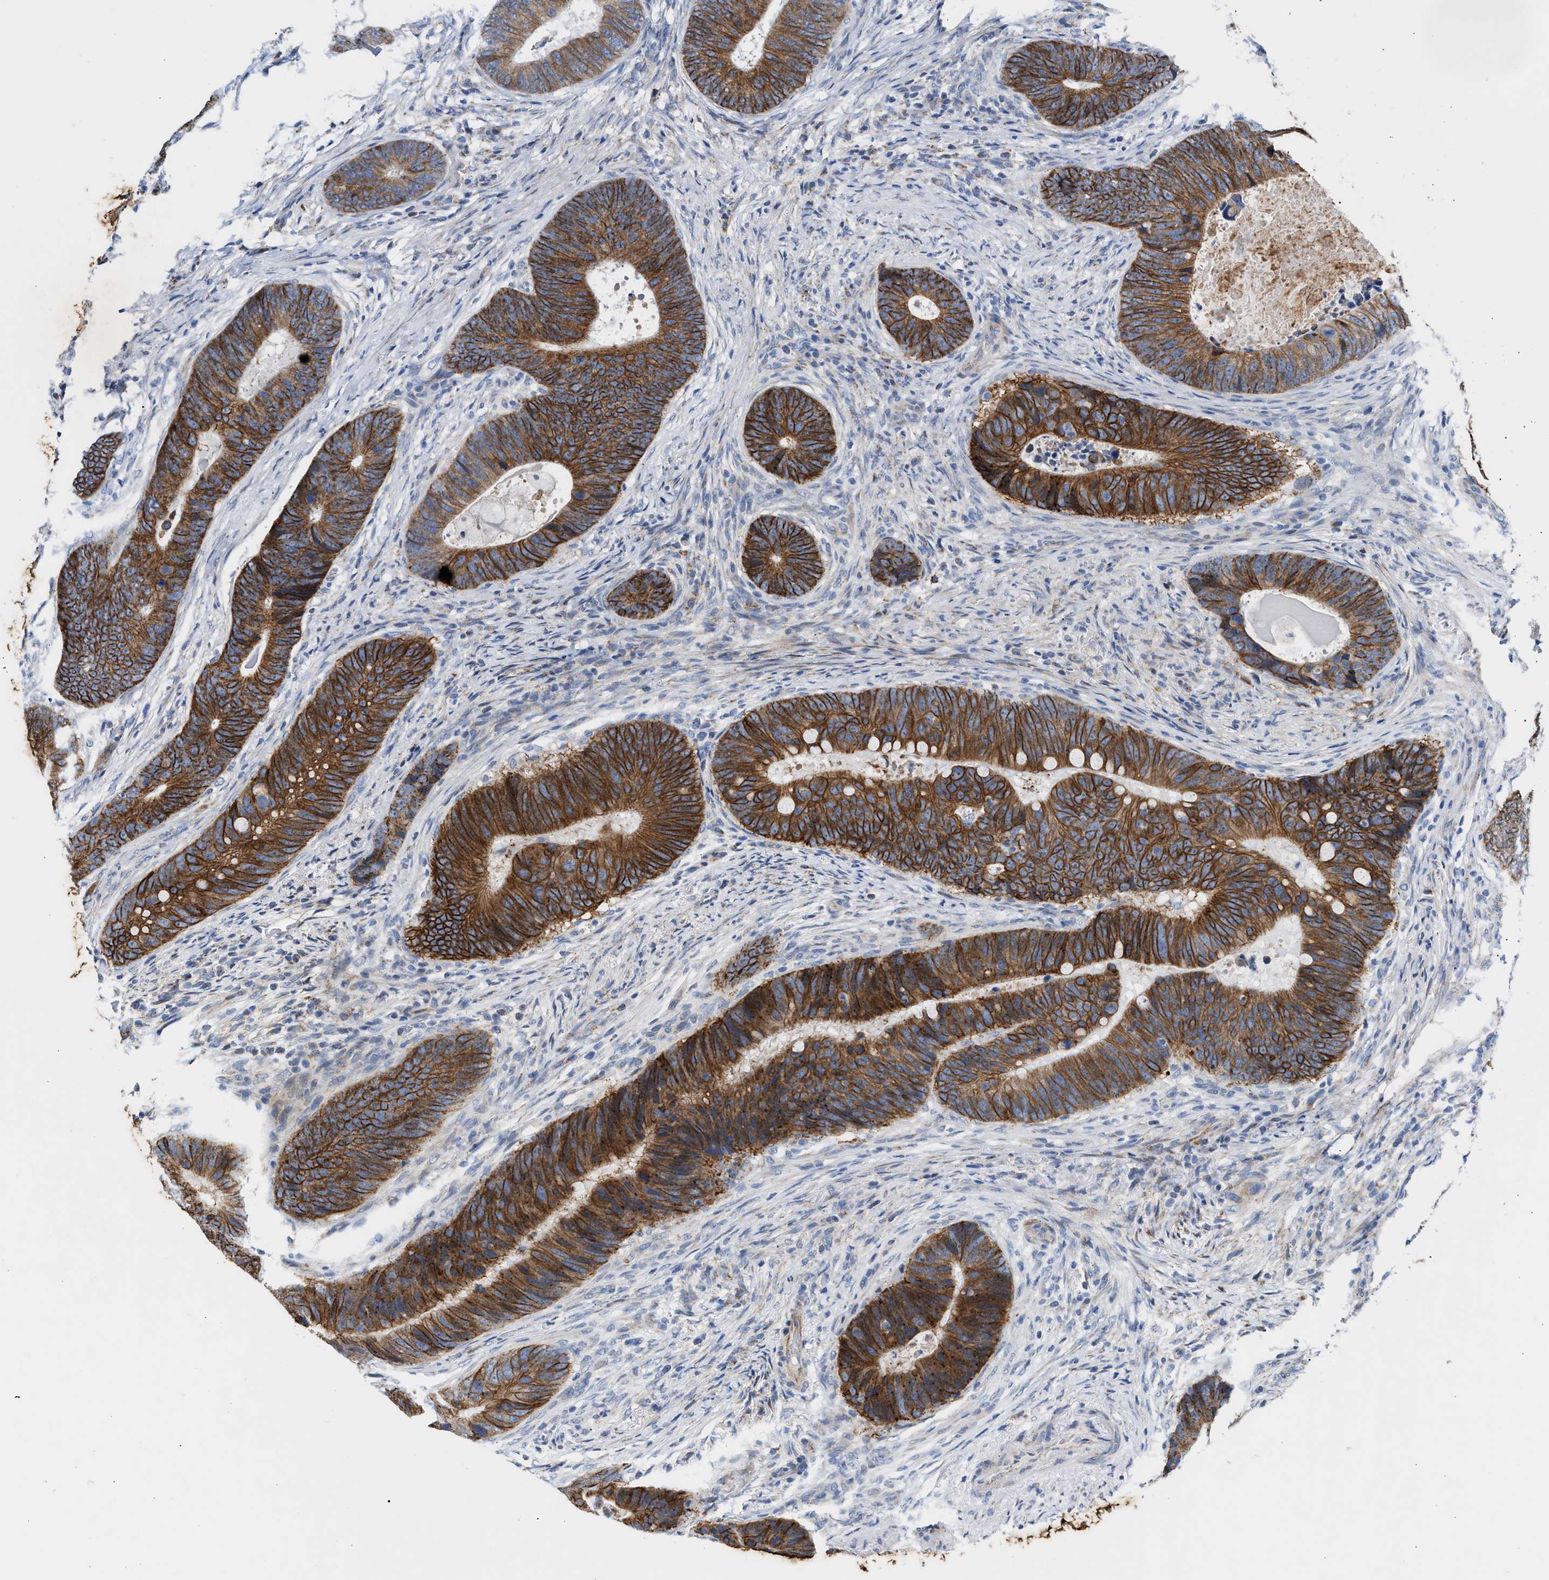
{"staining": {"intensity": "moderate", "quantity": ">75%", "location": "cytoplasmic/membranous"}, "tissue": "colorectal cancer", "cell_type": "Tumor cells", "image_type": "cancer", "snomed": [{"axis": "morphology", "description": "Adenocarcinoma, NOS"}, {"axis": "topography", "description": "Colon"}], "caption": "Brown immunohistochemical staining in human colorectal cancer exhibits moderate cytoplasmic/membranous expression in about >75% of tumor cells.", "gene": "JAG1", "patient": {"sex": "male", "age": 56}}